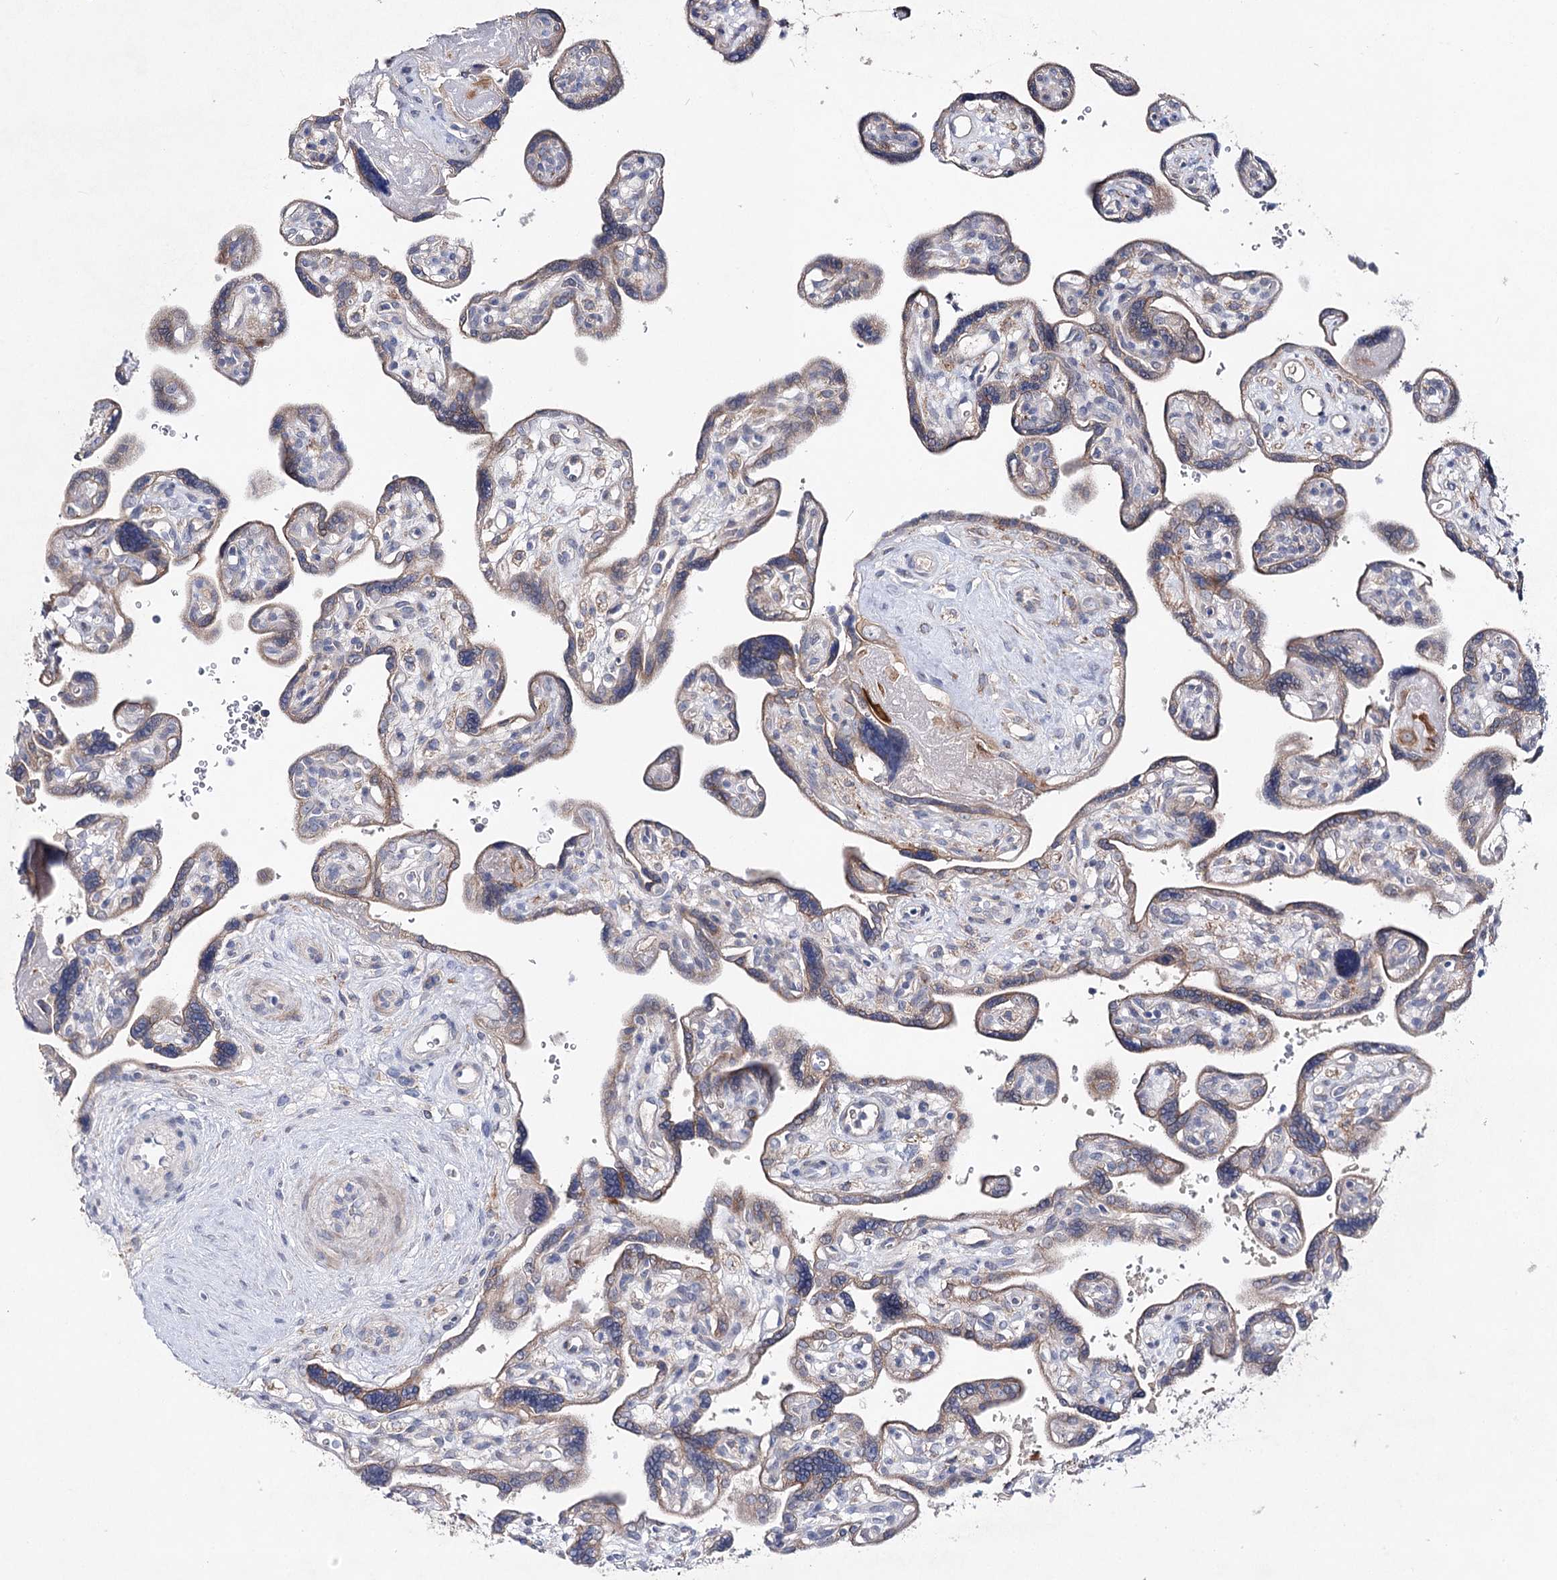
{"staining": {"intensity": "moderate", "quantity": "<25%", "location": "cytoplasmic/membranous"}, "tissue": "placenta", "cell_type": "Trophoblastic cells", "image_type": "normal", "snomed": [{"axis": "morphology", "description": "Normal tissue, NOS"}, {"axis": "topography", "description": "Placenta"}], "caption": "Immunohistochemical staining of unremarkable human placenta reveals moderate cytoplasmic/membranous protein staining in about <25% of trophoblastic cells.", "gene": "LRRC14B", "patient": {"sex": "female", "age": 39}}